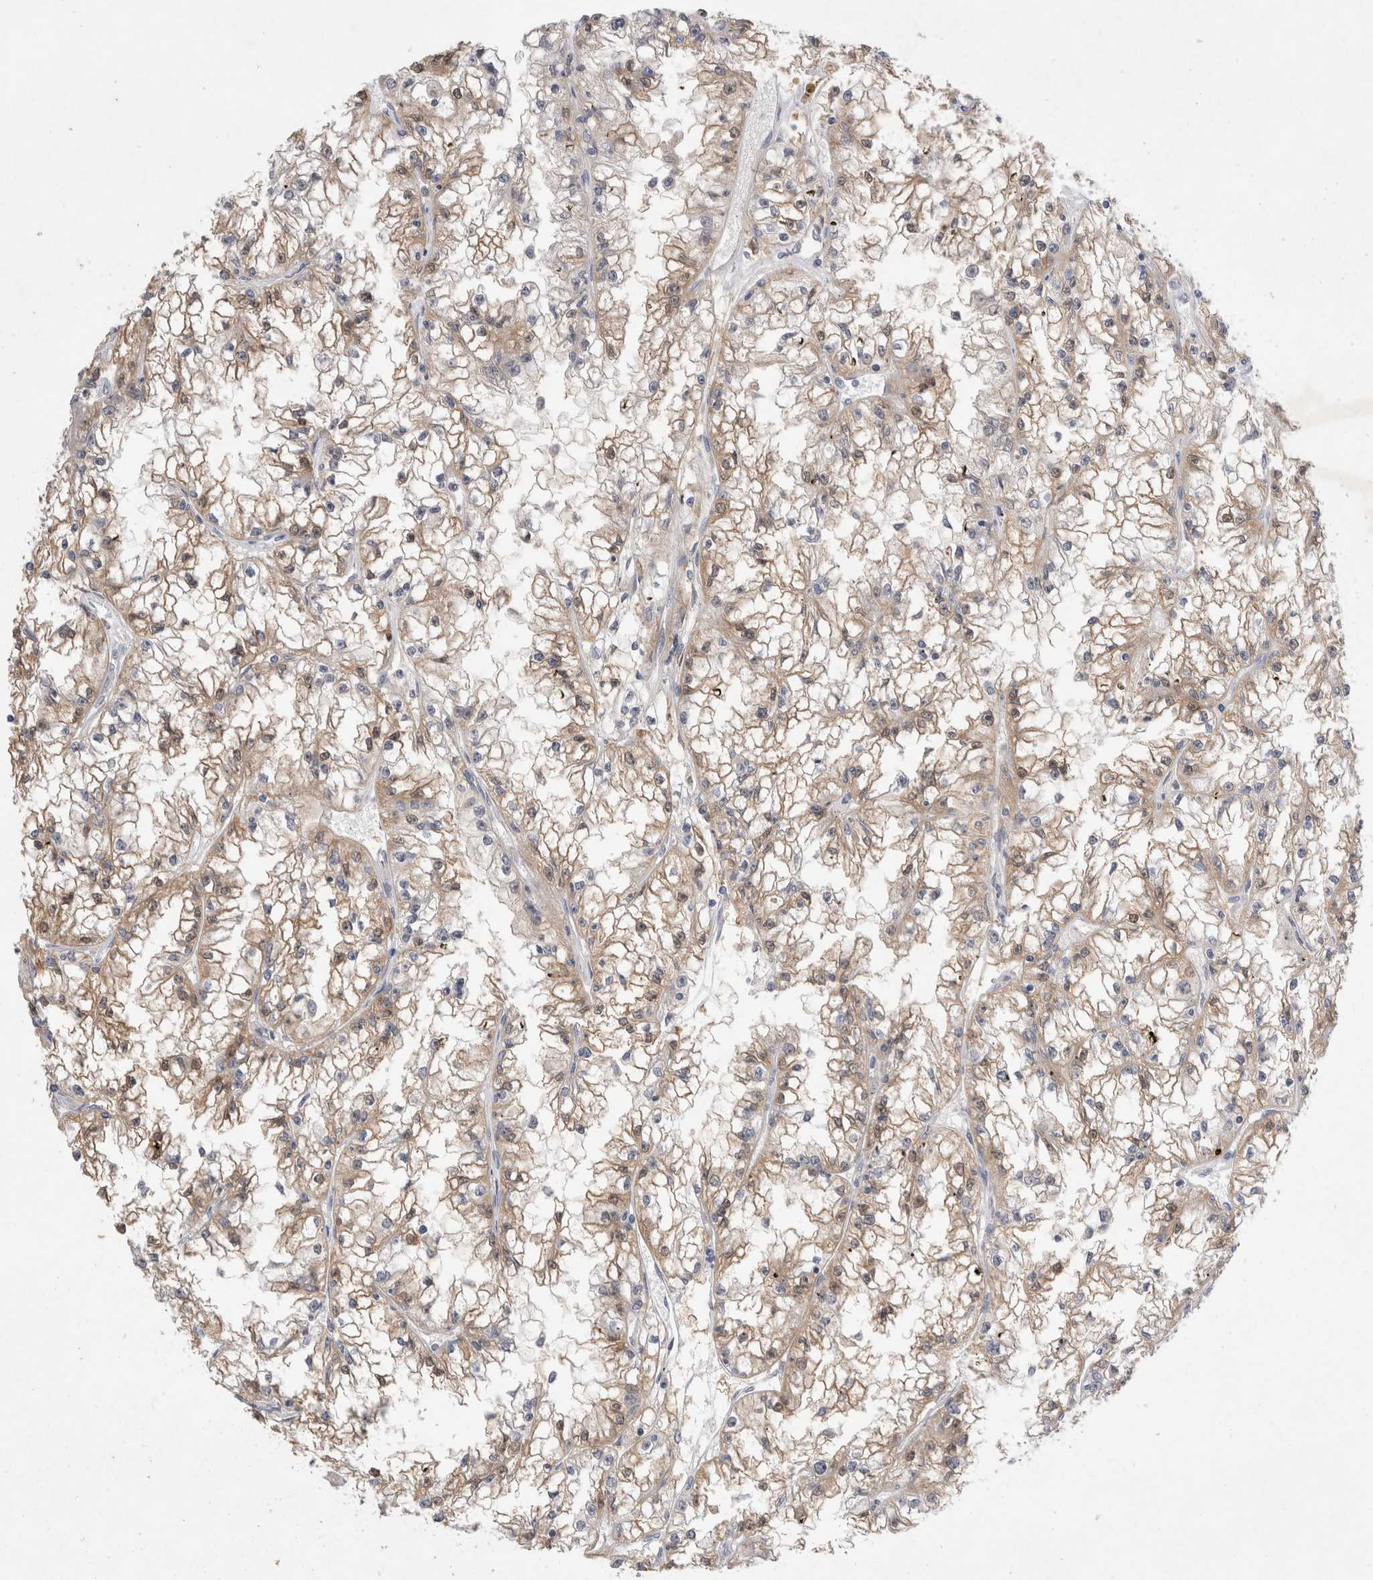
{"staining": {"intensity": "weak", "quantity": ">75%", "location": "cytoplasmic/membranous"}, "tissue": "renal cancer", "cell_type": "Tumor cells", "image_type": "cancer", "snomed": [{"axis": "morphology", "description": "Adenocarcinoma, NOS"}, {"axis": "topography", "description": "Kidney"}], "caption": "Immunohistochemical staining of adenocarcinoma (renal) reveals weak cytoplasmic/membranous protein positivity in about >75% of tumor cells. The staining was performed using DAB to visualize the protein expression in brown, while the nuclei were stained in blue with hematoxylin (Magnification: 20x).", "gene": "IFT74", "patient": {"sex": "male", "age": 56}}